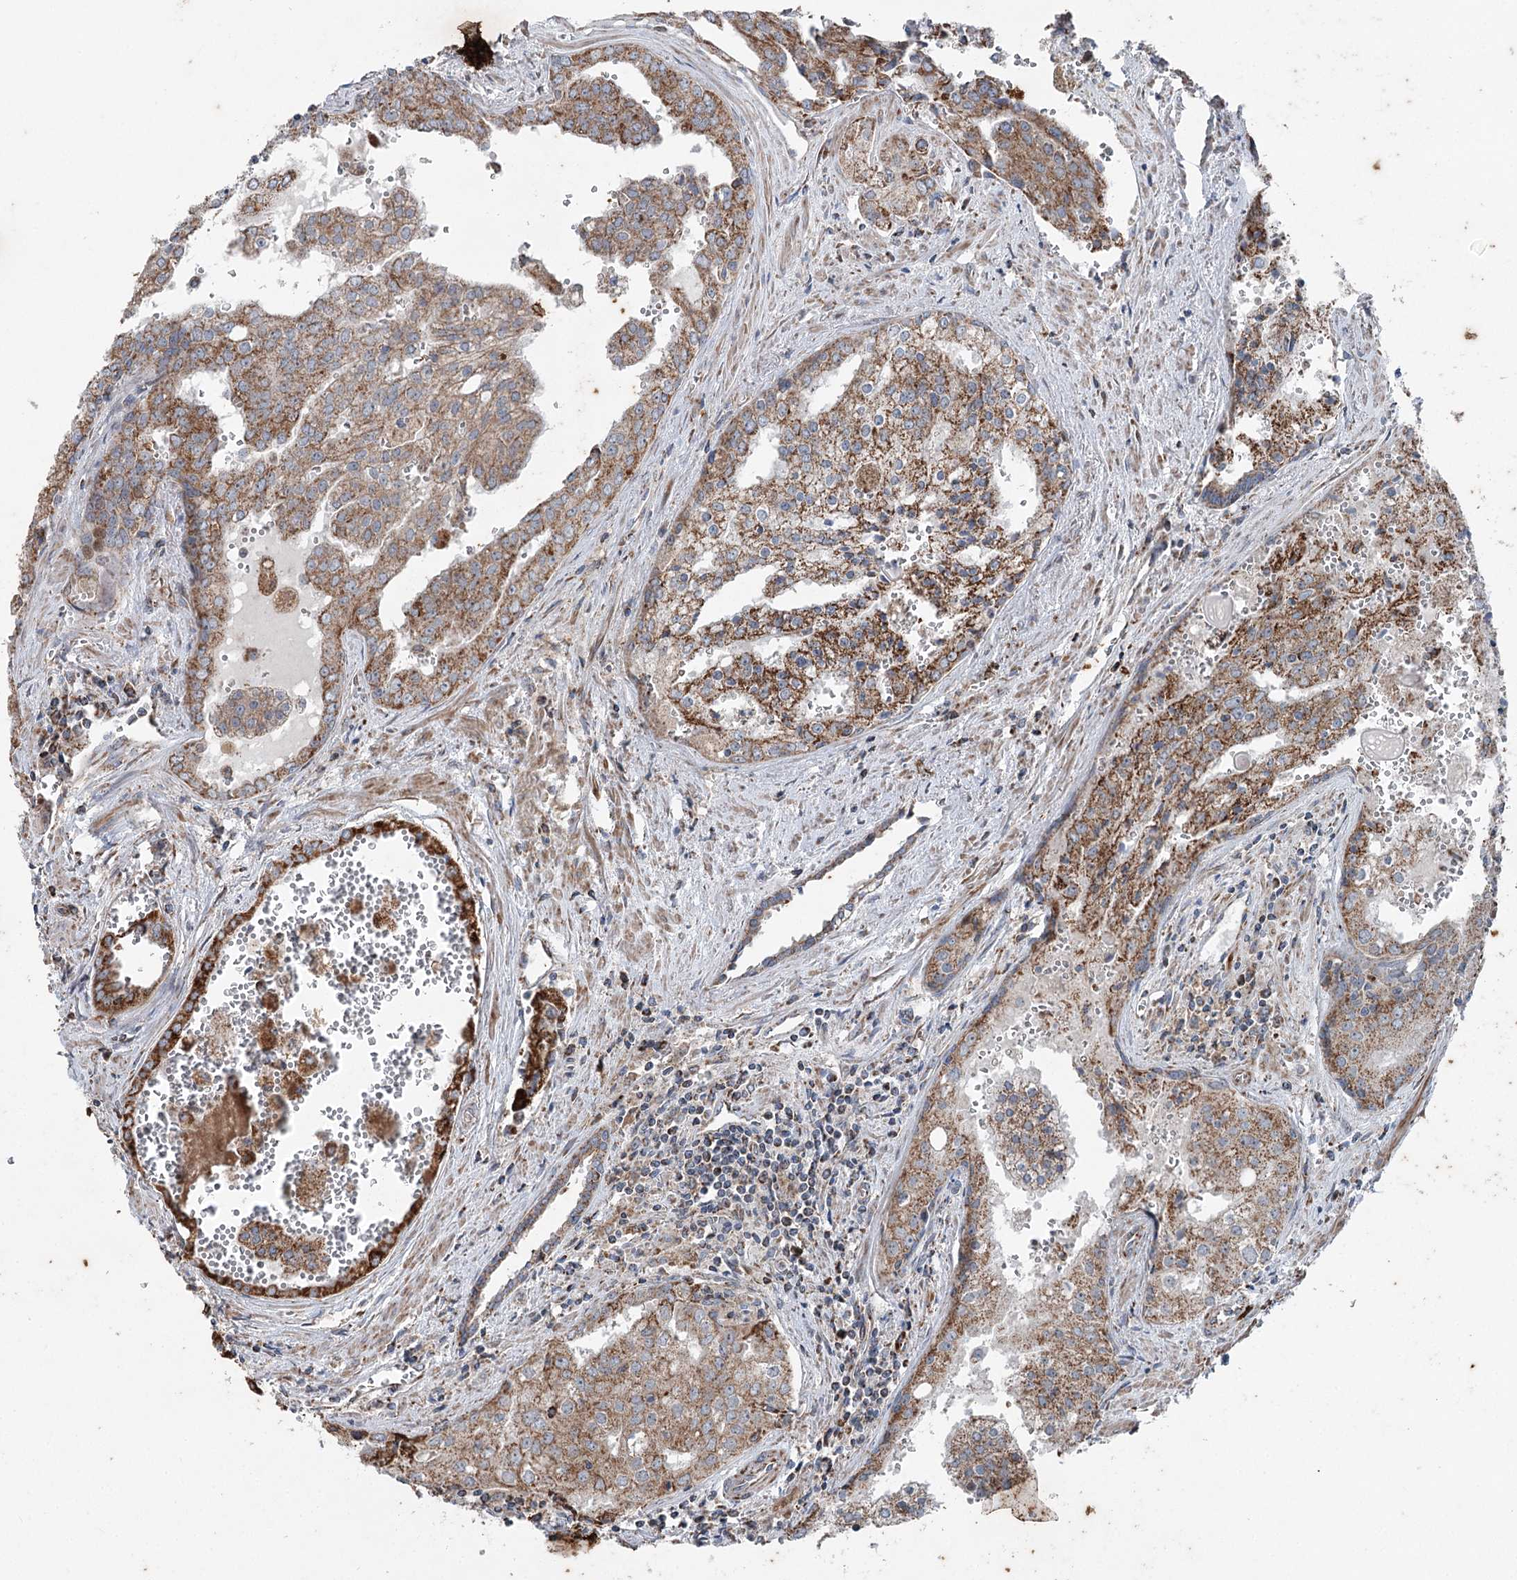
{"staining": {"intensity": "strong", "quantity": ">75%", "location": "cytoplasmic/membranous"}, "tissue": "prostate cancer", "cell_type": "Tumor cells", "image_type": "cancer", "snomed": [{"axis": "morphology", "description": "Adenocarcinoma, High grade"}, {"axis": "topography", "description": "Prostate"}], "caption": "The immunohistochemical stain highlights strong cytoplasmic/membranous positivity in tumor cells of prostate high-grade adenocarcinoma tissue.", "gene": "UCN3", "patient": {"sex": "male", "age": 68}}